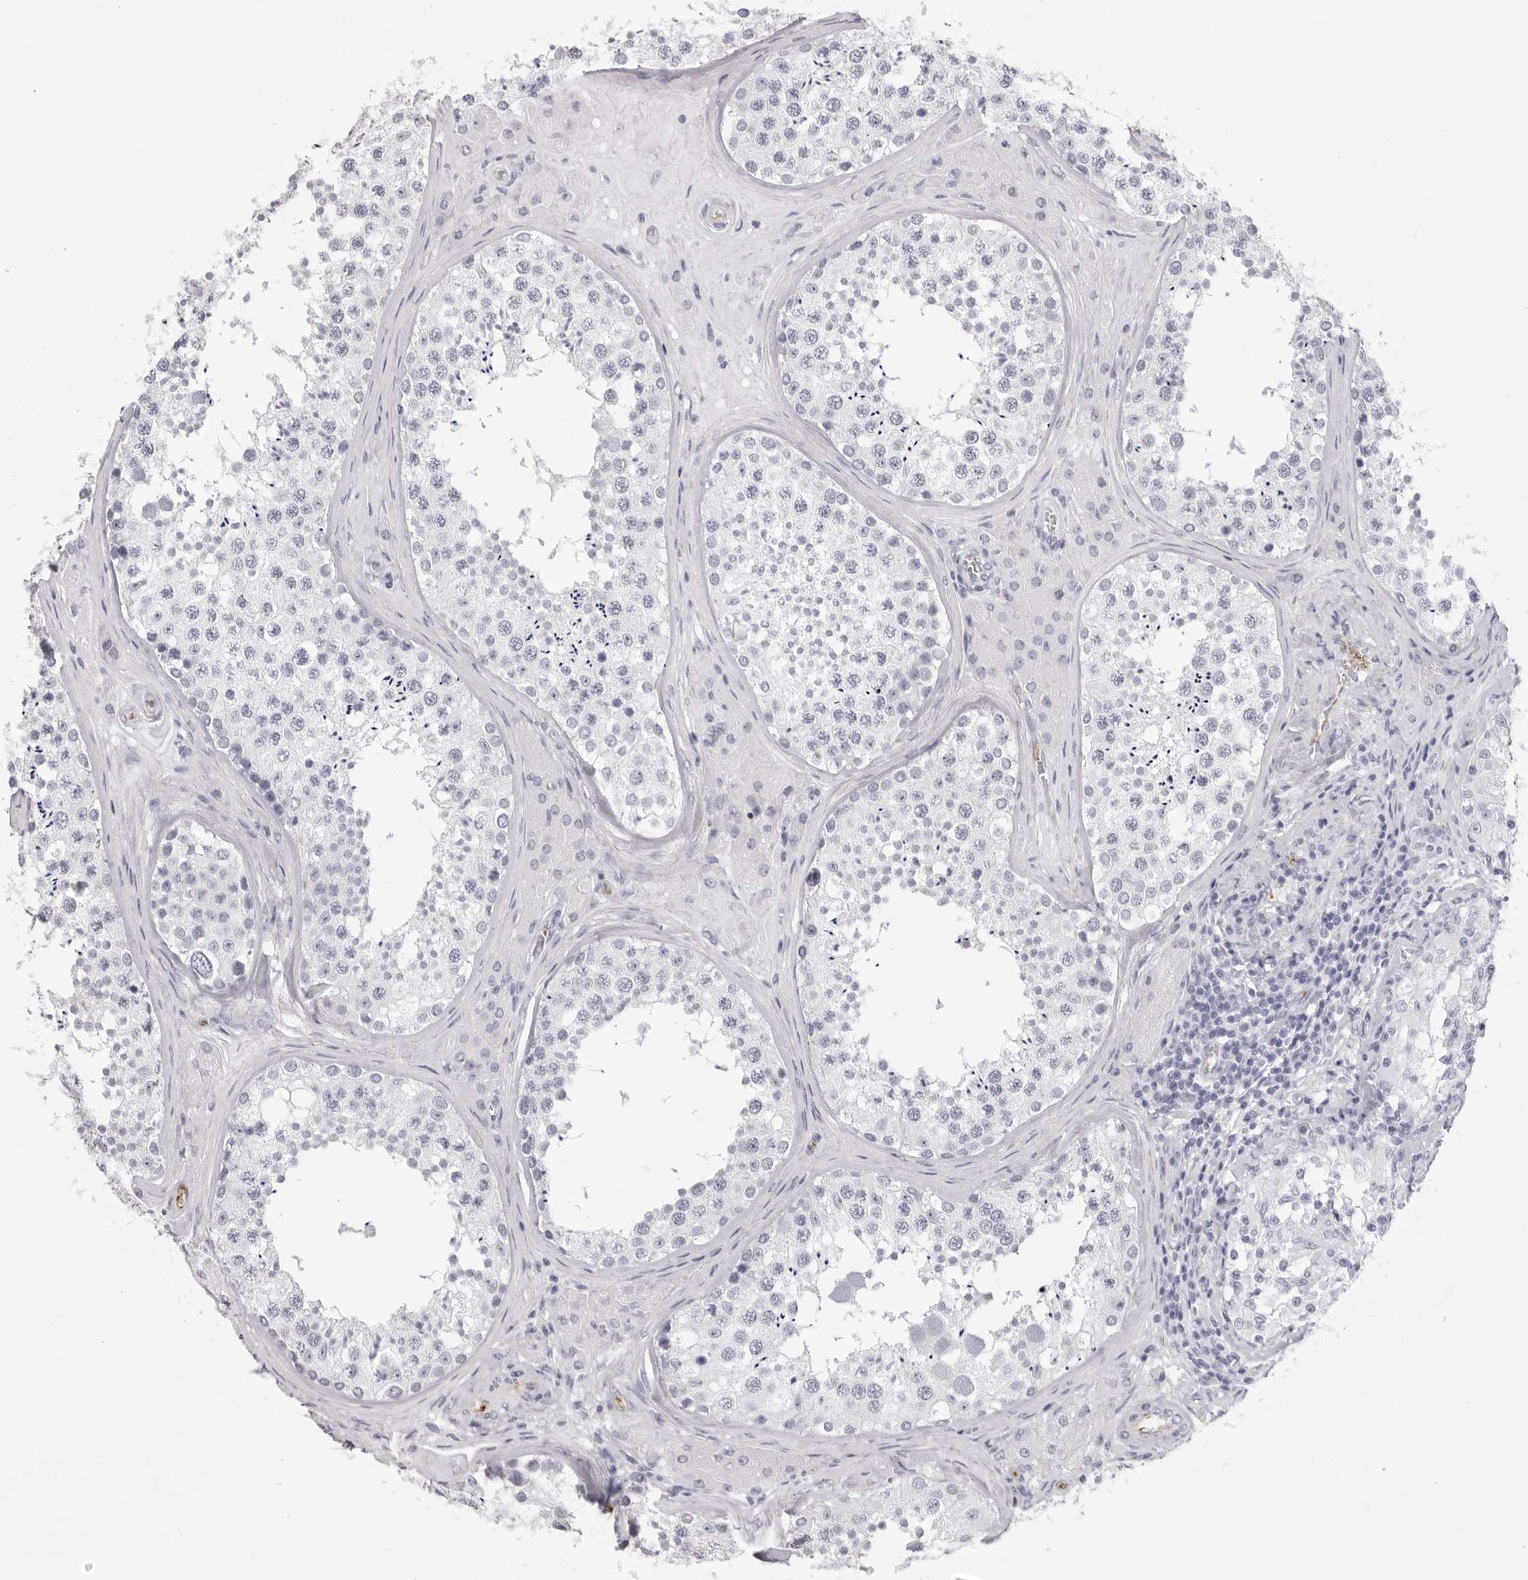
{"staining": {"intensity": "negative", "quantity": "none", "location": "none"}, "tissue": "testis", "cell_type": "Cells in seminiferous ducts", "image_type": "normal", "snomed": [{"axis": "morphology", "description": "Normal tissue, NOS"}, {"axis": "topography", "description": "Testis"}], "caption": "DAB immunohistochemical staining of benign human testis reveals no significant expression in cells in seminiferous ducts.", "gene": "SPTA1", "patient": {"sex": "male", "age": 46}}